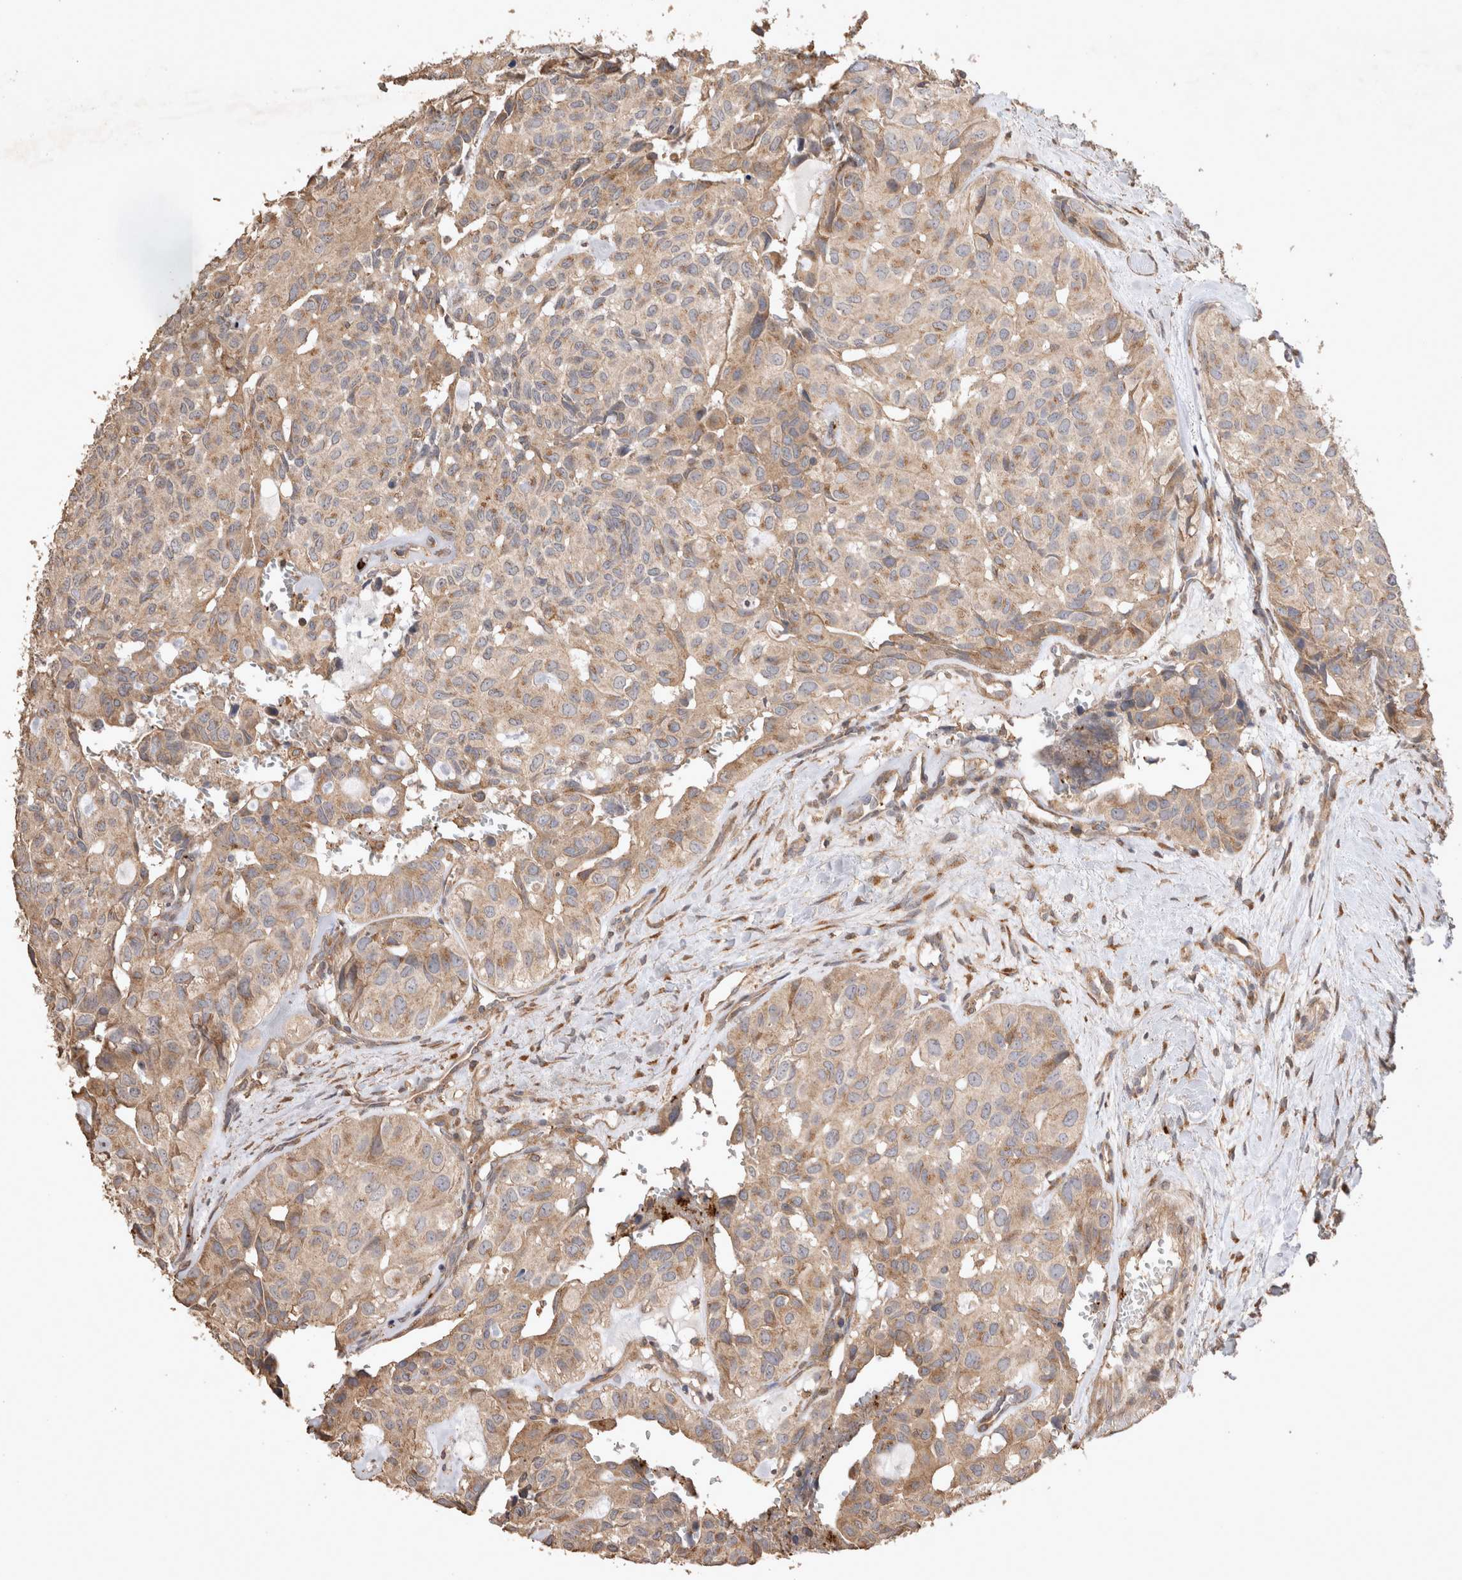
{"staining": {"intensity": "weak", "quantity": ">75%", "location": "cytoplasmic/membranous"}, "tissue": "head and neck cancer", "cell_type": "Tumor cells", "image_type": "cancer", "snomed": [{"axis": "morphology", "description": "Adenocarcinoma, NOS"}, {"axis": "topography", "description": "Salivary gland, NOS"}, {"axis": "topography", "description": "Head-Neck"}], "caption": "Tumor cells exhibit low levels of weak cytoplasmic/membranous expression in about >75% of cells in adenocarcinoma (head and neck).", "gene": "SNX31", "patient": {"sex": "female", "age": 76}}